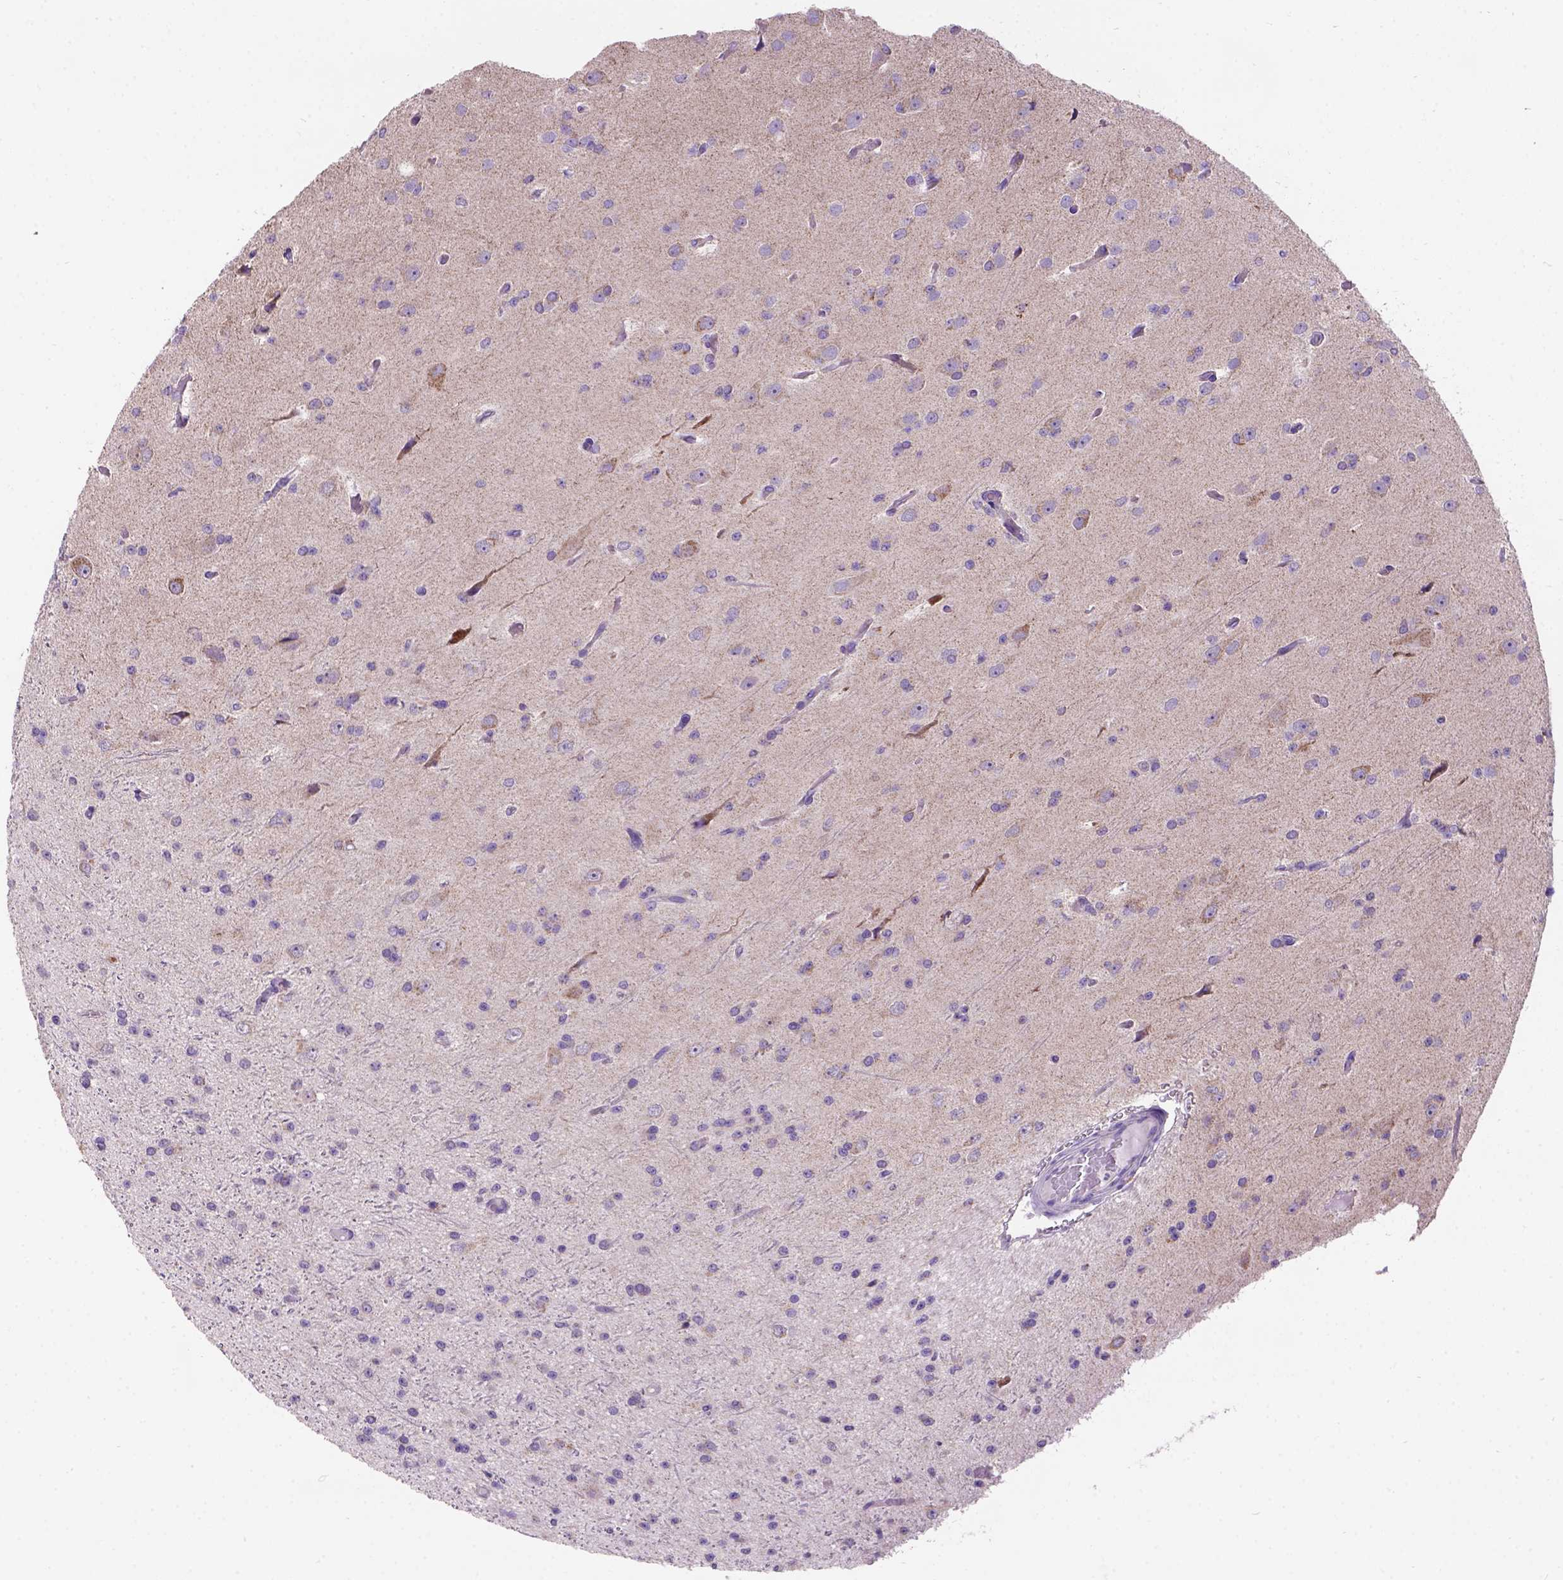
{"staining": {"intensity": "negative", "quantity": "none", "location": "none"}, "tissue": "glioma", "cell_type": "Tumor cells", "image_type": "cancer", "snomed": [{"axis": "morphology", "description": "Glioma, malignant, Low grade"}, {"axis": "topography", "description": "Brain"}], "caption": "A high-resolution micrograph shows IHC staining of glioma, which exhibits no significant expression in tumor cells. (DAB (3,3'-diaminobenzidine) immunohistochemistry with hematoxylin counter stain).", "gene": "L2HGDH", "patient": {"sex": "male", "age": 27}}